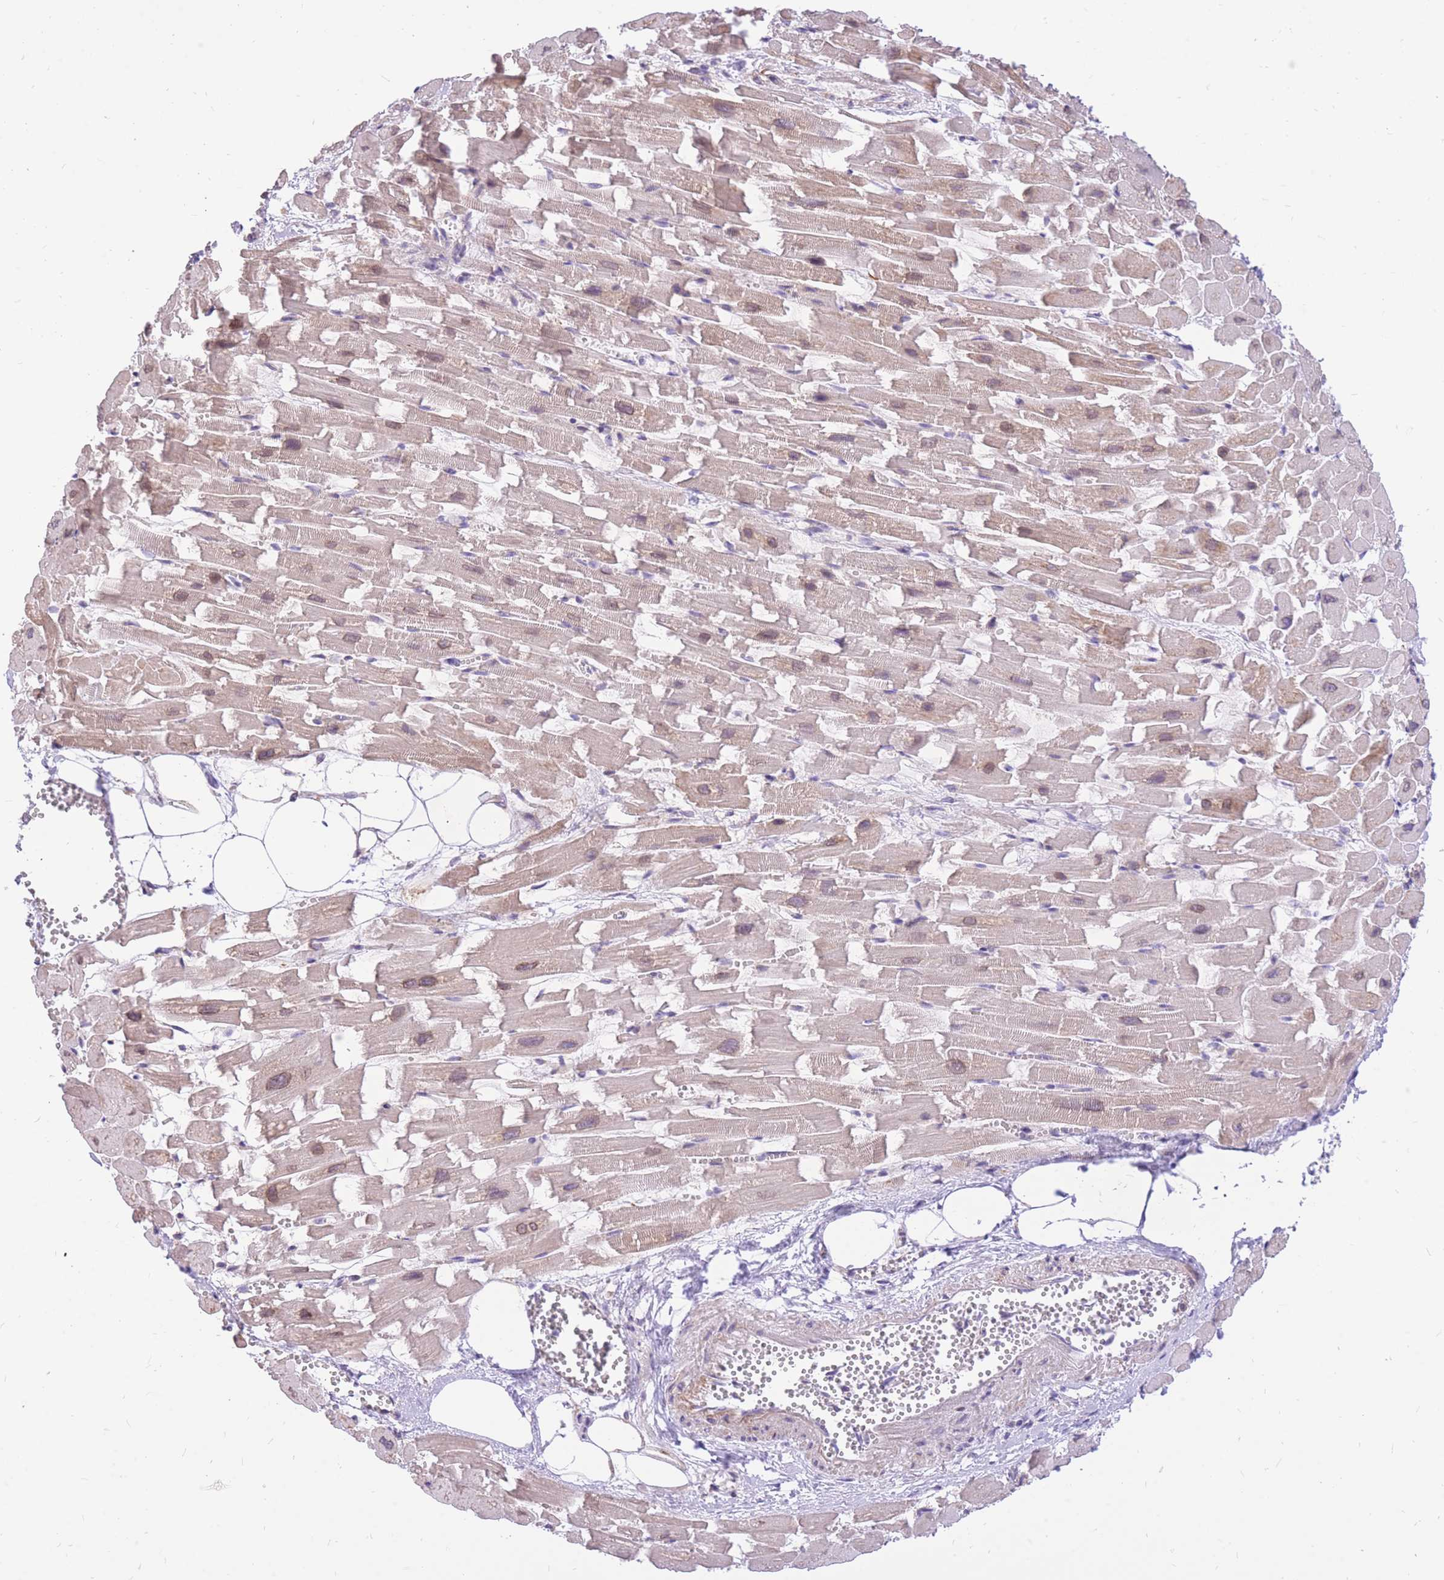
{"staining": {"intensity": "weak", "quantity": ">75%", "location": "cytoplasmic/membranous,nuclear"}, "tissue": "heart muscle", "cell_type": "Cardiomyocytes", "image_type": "normal", "snomed": [{"axis": "morphology", "description": "Normal tissue, NOS"}, {"axis": "topography", "description": "Heart"}], "caption": "Cardiomyocytes reveal low levels of weak cytoplasmic/membranous,nuclear staining in about >75% of cells in normal human heart muscle.", "gene": "TOPAZ1", "patient": {"sex": "female", "age": 64}}